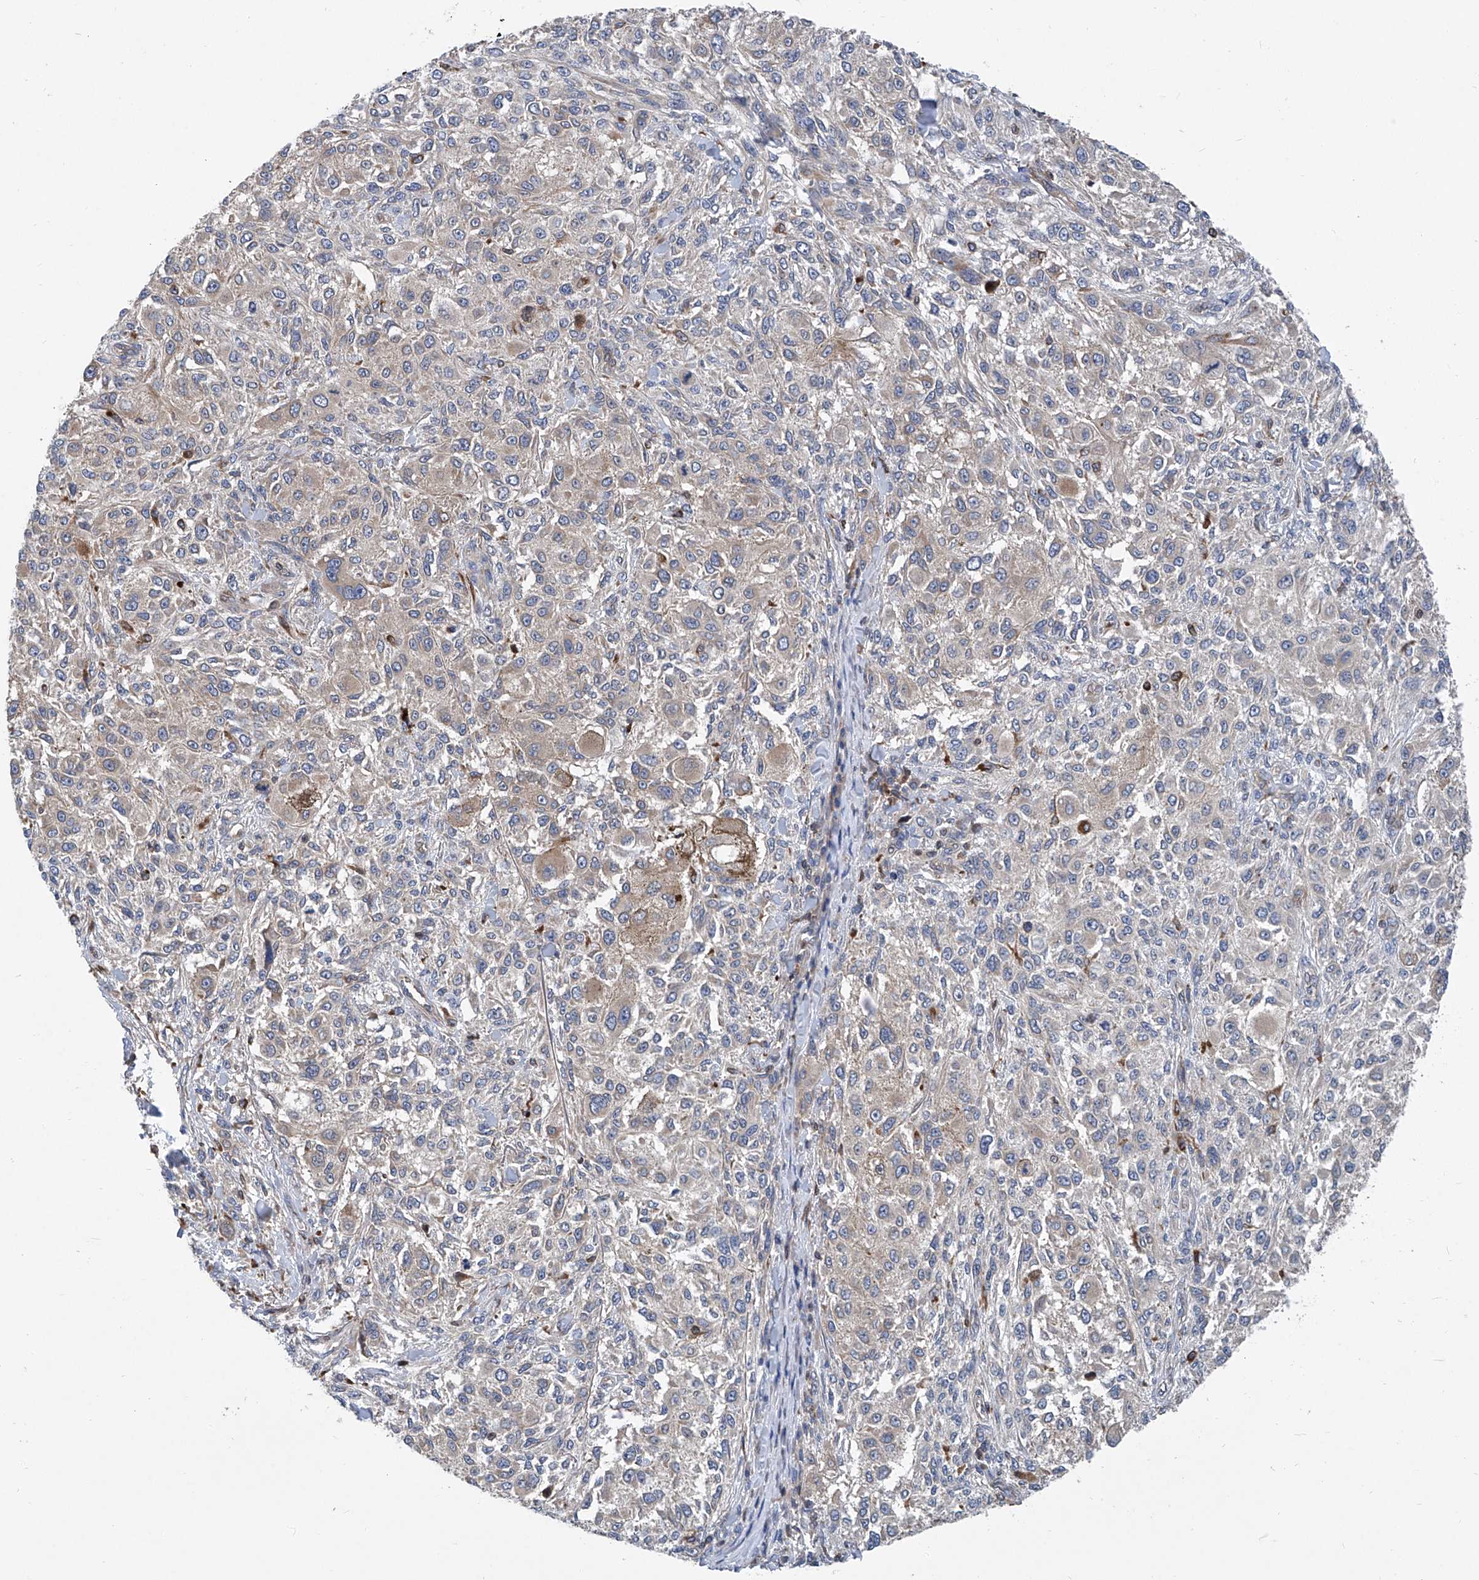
{"staining": {"intensity": "weak", "quantity": "<25%", "location": "cytoplasmic/membranous"}, "tissue": "melanoma", "cell_type": "Tumor cells", "image_type": "cancer", "snomed": [{"axis": "morphology", "description": "Necrosis, NOS"}, {"axis": "morphology", "description": "Malignant melanoma, NOS"}, {"axis": "topography", "description": "Skin"}], "caption": "Immunohistochemistry (IHC) image of human melanoma stained for a protein (brown), which shows no expression in tumor cells.", "gene": "TRIM38", "patient": {"sex": "female", "age": 87}}